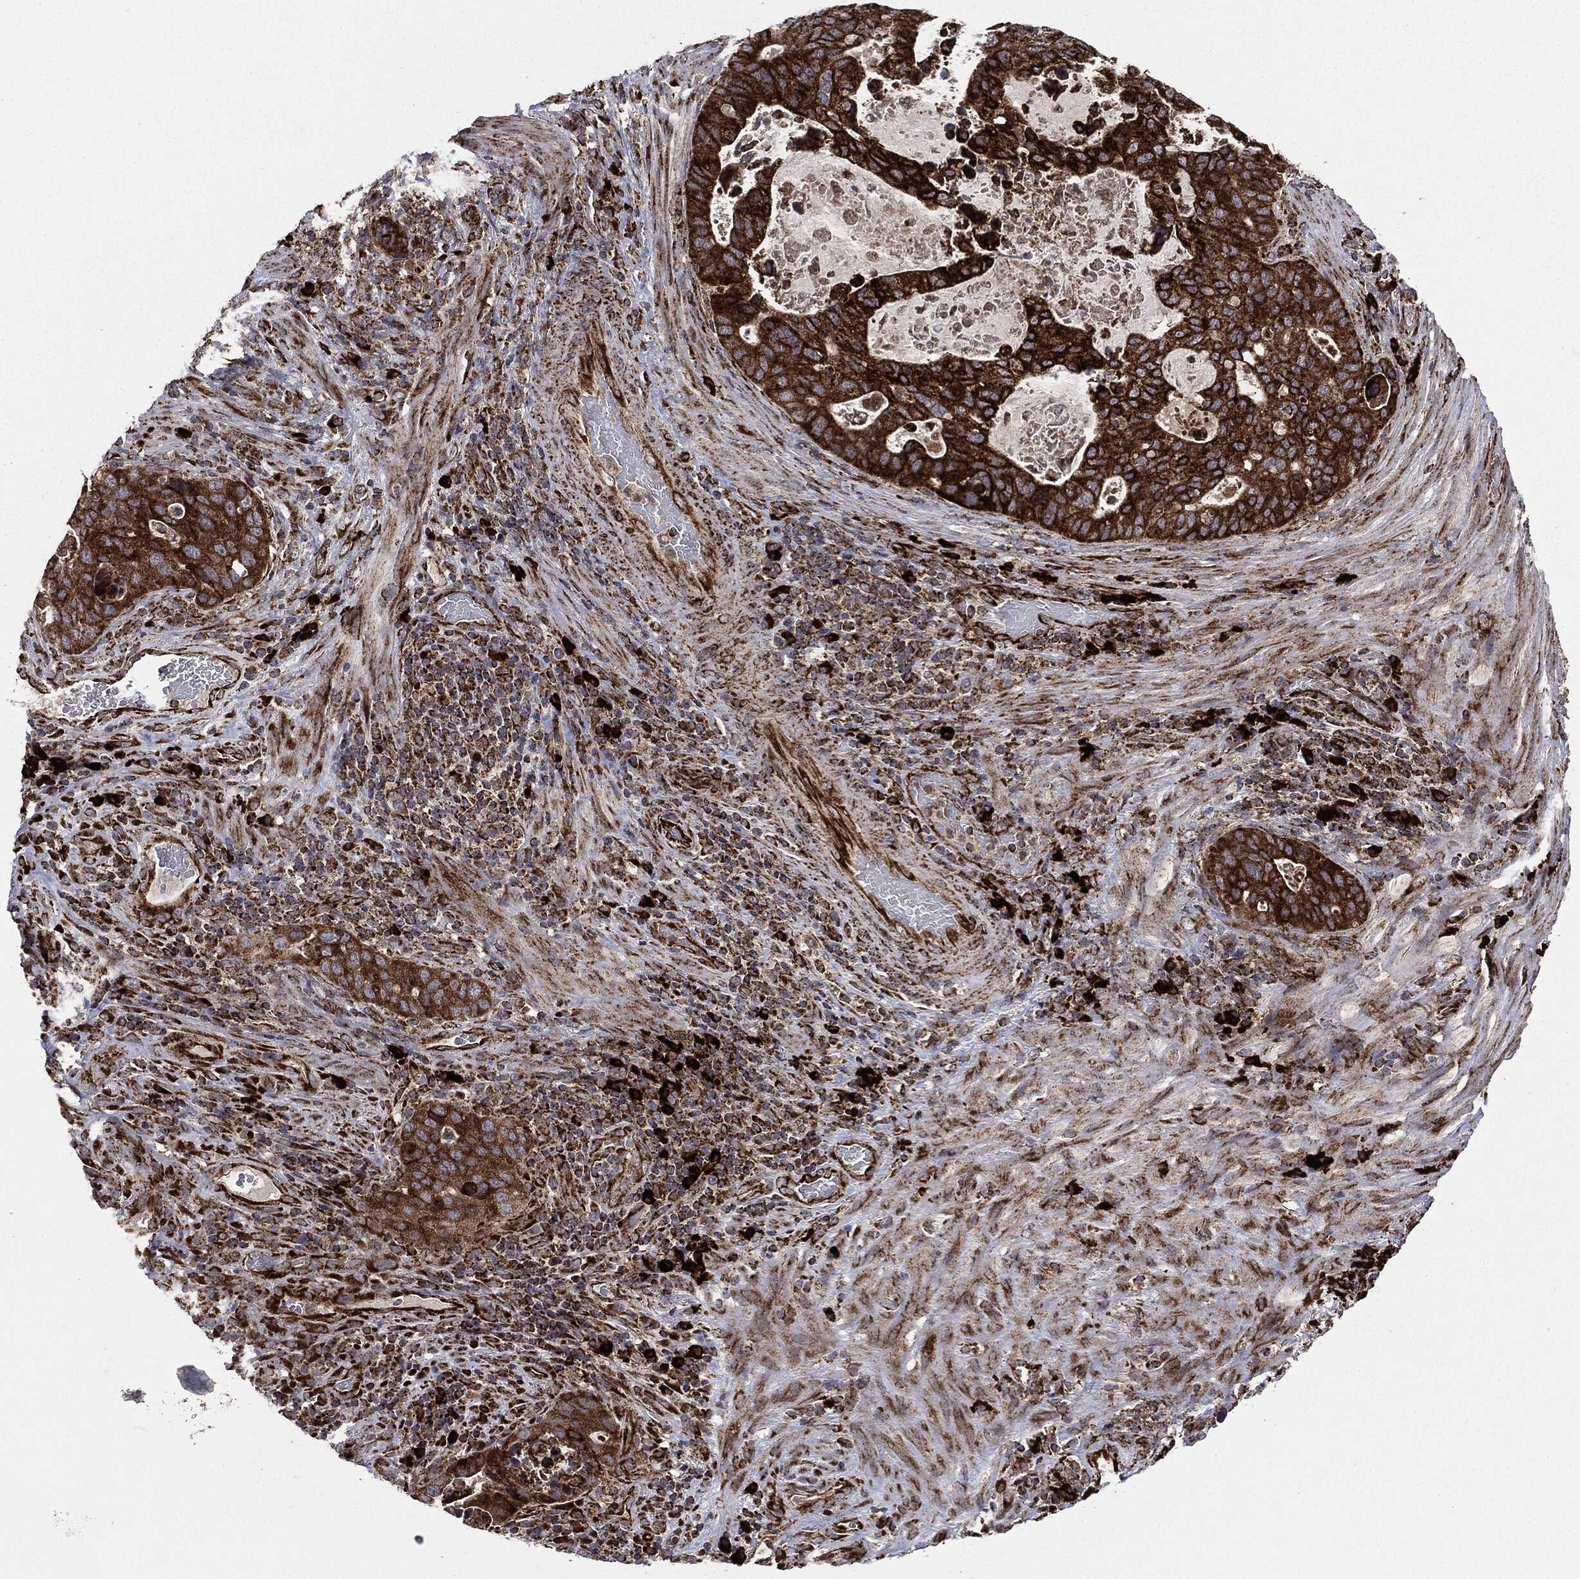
{"staining": {"intensity": "strong", "quantity": ">75%", "location": "cytoplasmic/membranous"}, "tissue": "stomach cancer", "cell_type": "Tumor cells", "image_type": "cancer", "snomed": [{"axis": "morphology", "description": "Adenocarcinoma, NOS"}, {"axis": "topography", "description": "Stomach"}], "caption": "The image exhibits immunohistochemical staining of adenocarcinoma (stomach). There is strong cytoplasmic/membranous positivity is present in approximately >75% of tumor cells.", "gene": "MAP2K1", "patient": {"sex": "male", "age": 54}}